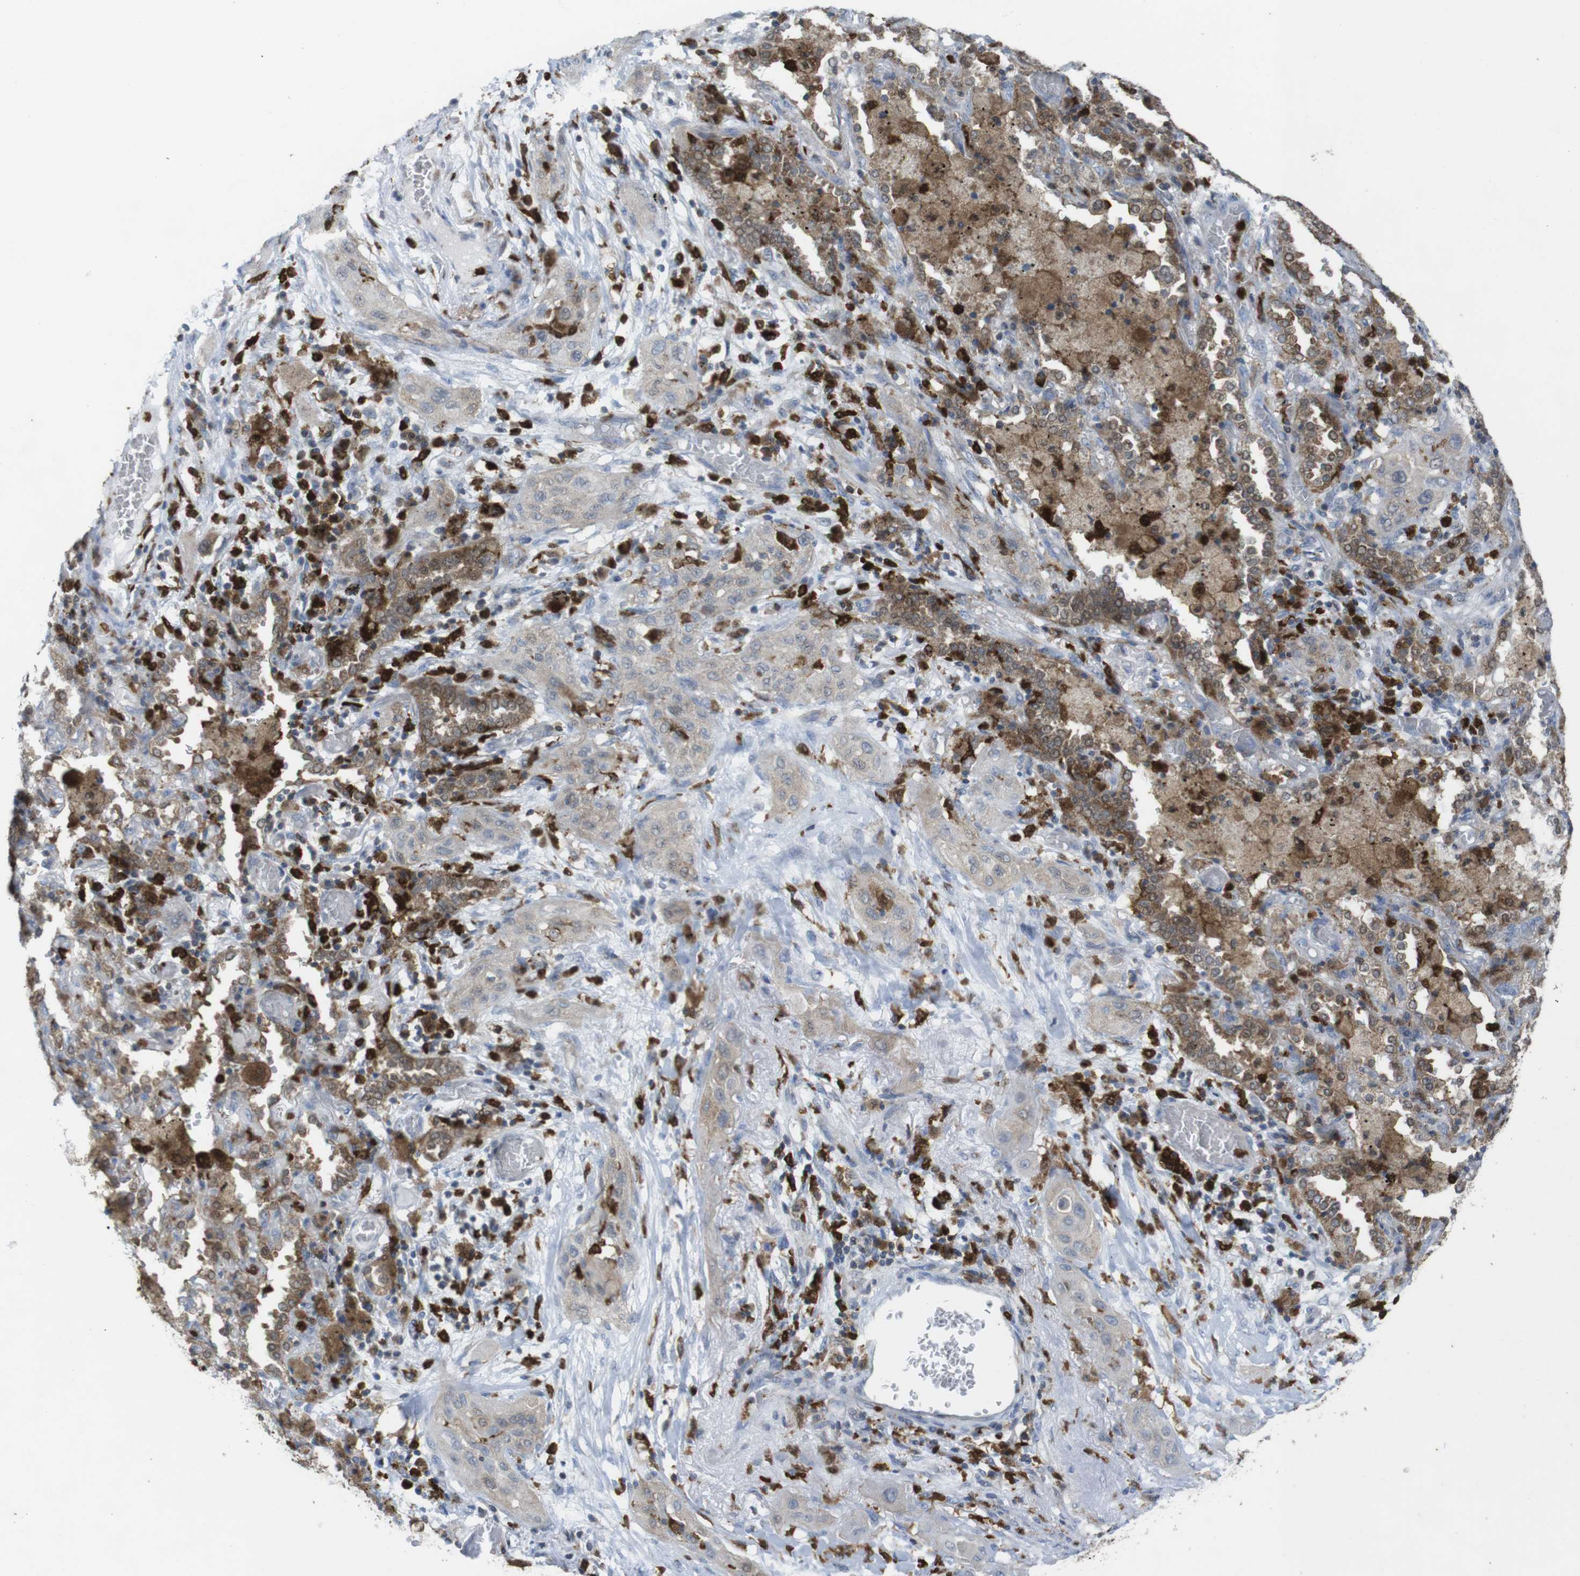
{"staining": {"intensity": "weak", "quantity": "25%-75%", "location": "cytoplasmic/membranous"}, "tissue": "lung cancer", "cell_type": "Tumor cells", "image_type": "cancer", "snomed": [{"axis": "morphology", "description": "Squamous cell carcinoma, NOS"}, {"axis": "topography", "description": "Lung"}], "caption": "Immunohistochemistry (IHC) micrograph of human lung cancer (squamous cell carcinoma) stained for a protein (brown), which displays low levels of weak cytoplasmic/membranous staining in approximately 25%-75% of tumor cells.", "gene": "PRKCD", "patient": {"sex": "female", "age": 47}}